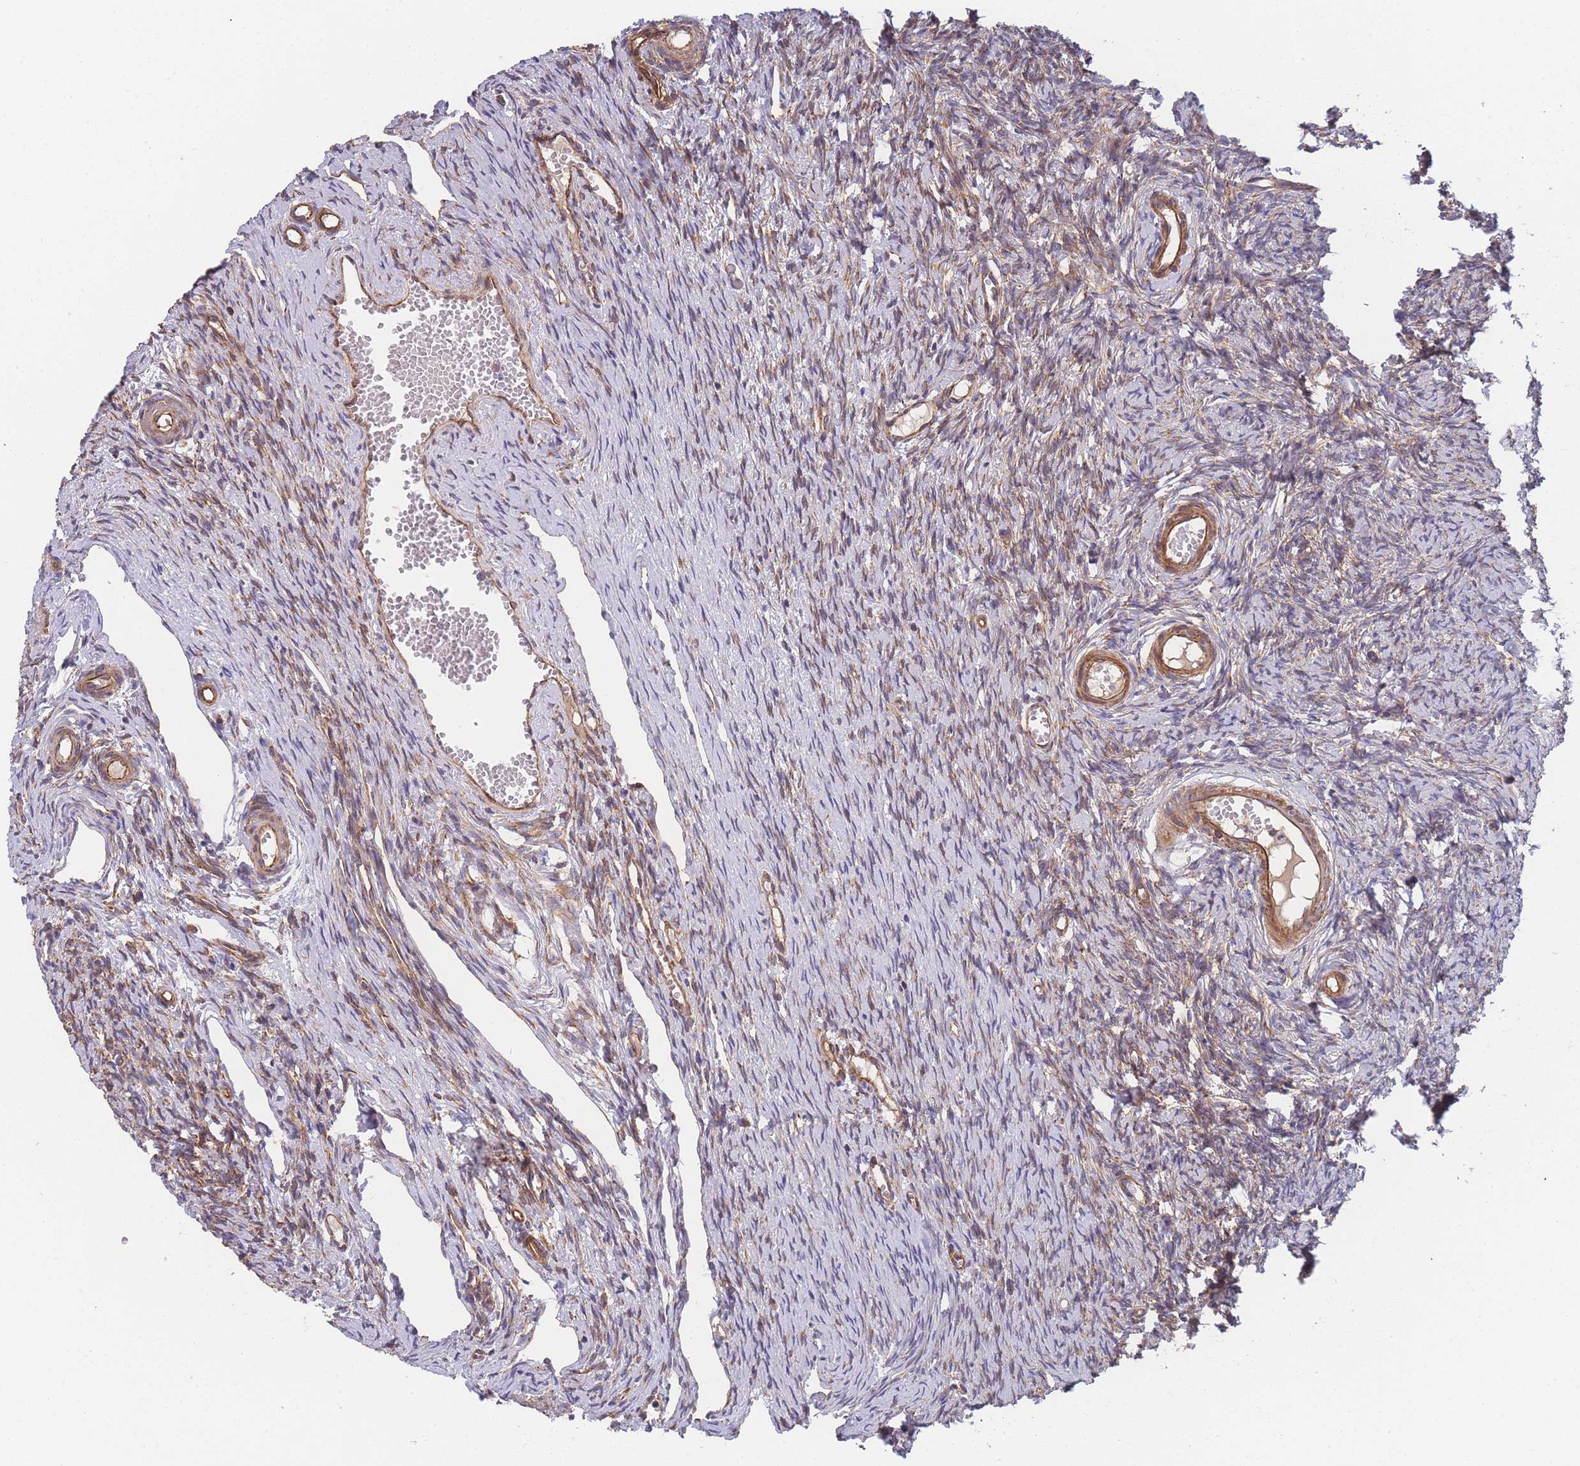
{"staining": {"intensity": "strong", "quantity": ">75%", "location": "cytoplasmic/membranous"}, "tissue": "ovary", "cell_type": "Follicle cells", "image_type": "normal", "snomed": [{"axis": "morphology", "description": "Normal tissue, NOS"}, {"axis": "topography", "description": "Ovary"}], "caption": "Follicle cells demonstrate high levels of strong cytoplasmic/membranous staining in approximately >75% of cells in unremarkable ovary. (IHC, brightfield microscopy, high magnification).", "gene": "MTRES1", "patient": {"sex": "female", "age": 51}}